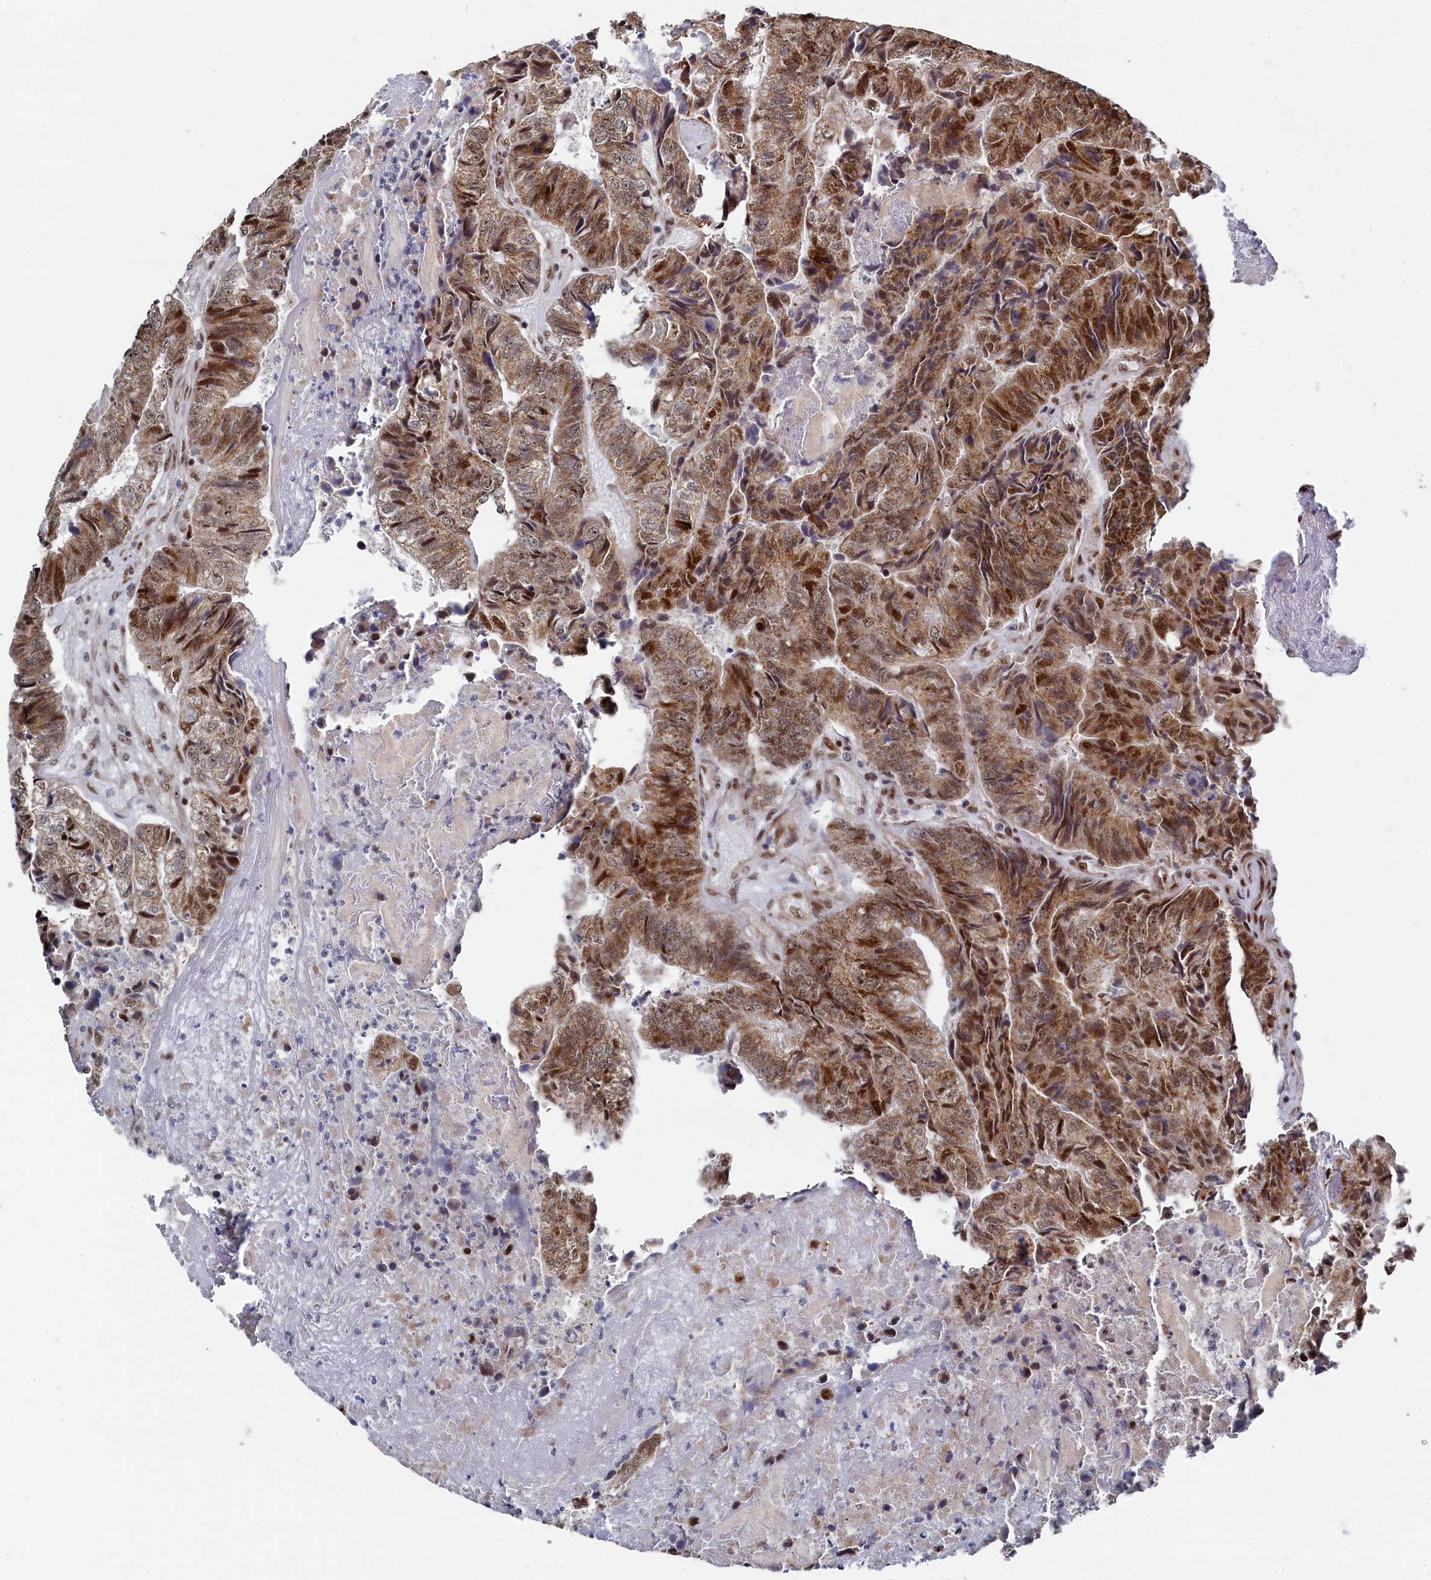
{"staining": {"intensity": "moderate", "quantity": ">75%", "location": "cytoplasmic/membranous,nuclear"}, "tissue": "colorectal cancer", "cell_type": "Tumor cells", "image_type": "cancer", "snomed": [{"axis": "morphology", "description": "Adenocarcinoma, NOS"}, {"axis": "topography", "description": "Colon"}], "caption": "Immunohistochemical staining of human colorectal adenocarcinoma demonstrates medium levels of moderate cytoplasmic/membranous and nuclear positivity in about >75% of tumor cells.", "gene": "BUB3", "patient": {"sex": "female", "age": 67}}